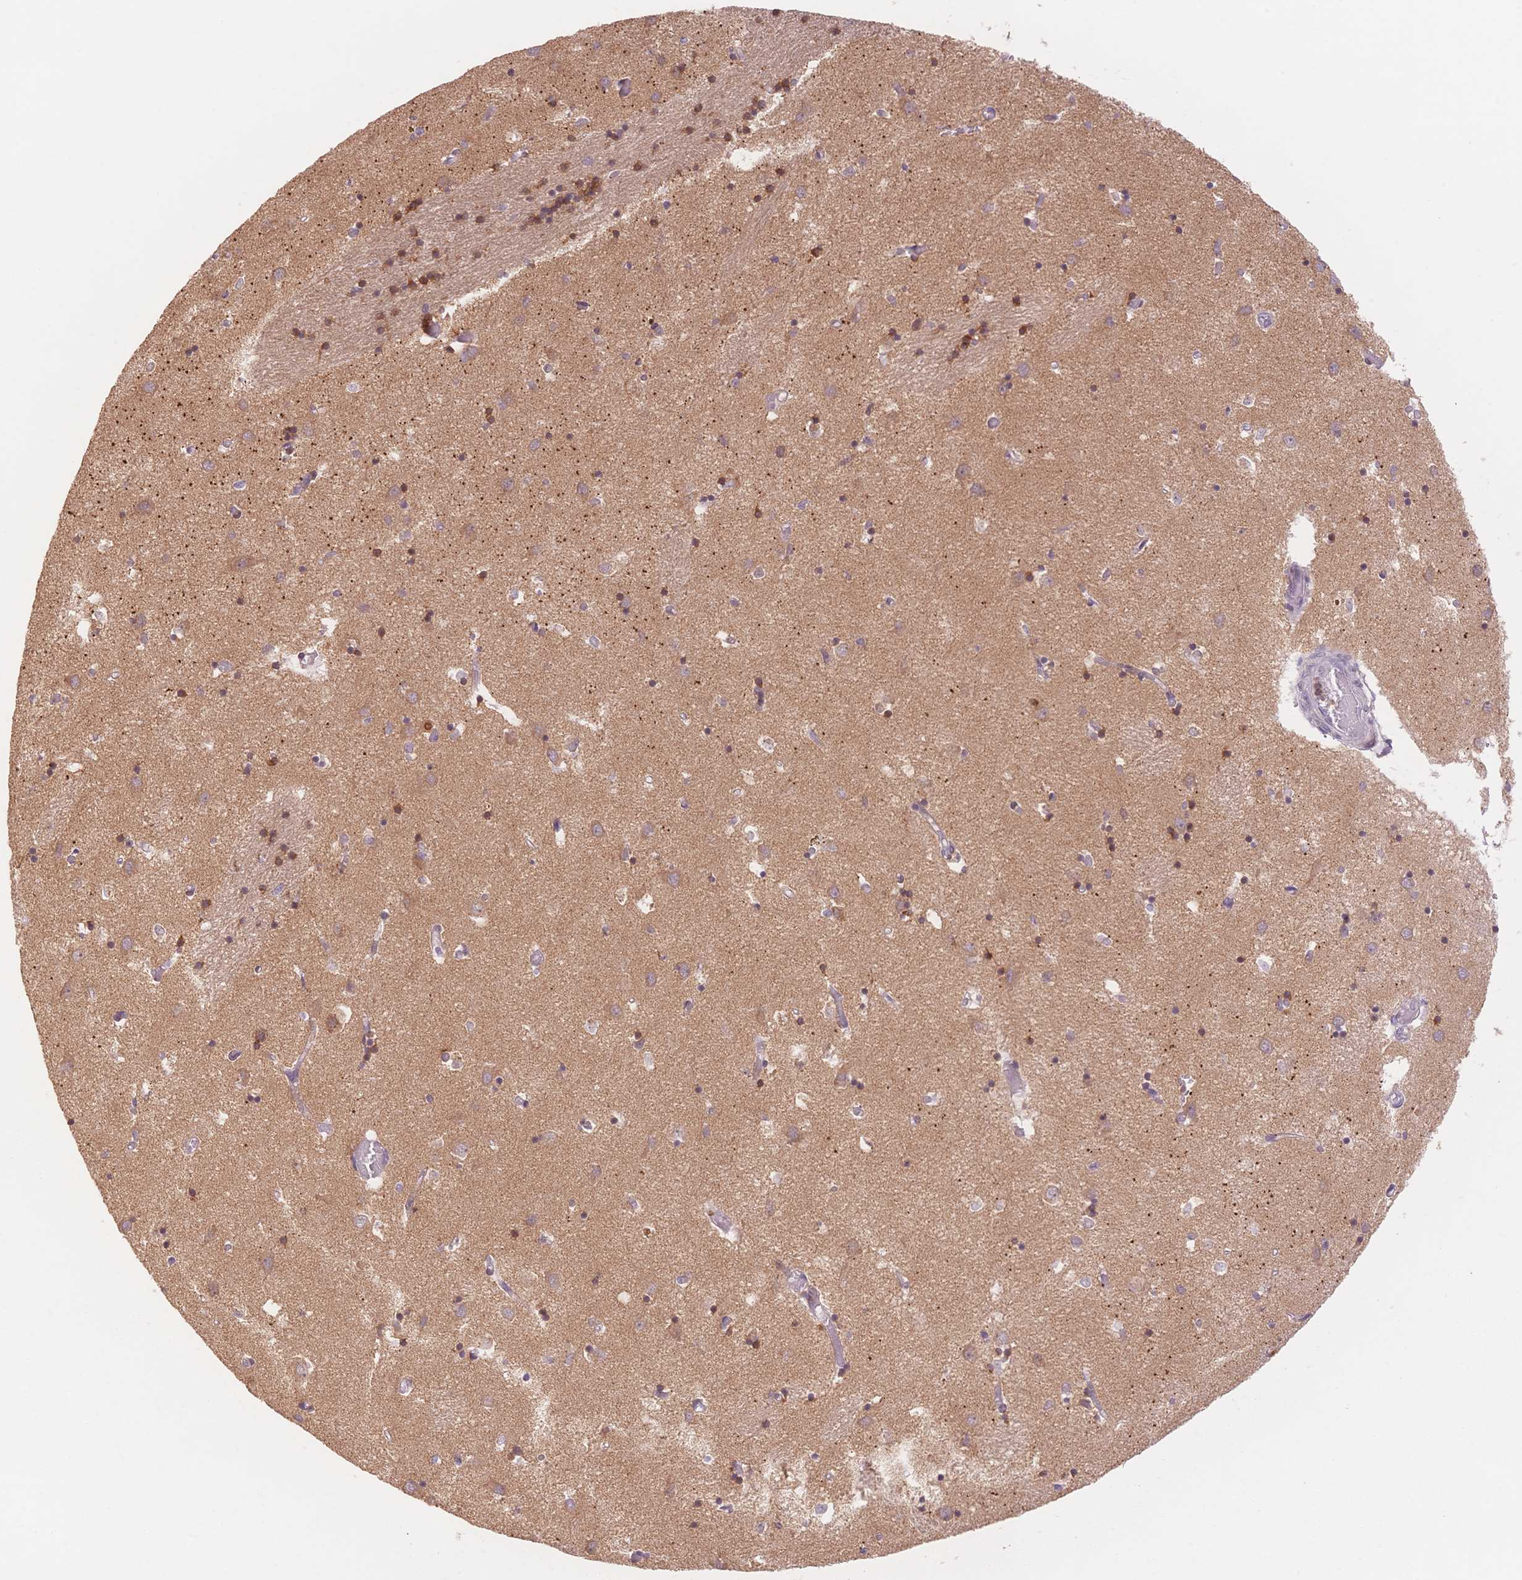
{"staining": {"intensity": "strong", "quantity": "<25%", "location": "cytoplasmic/membranous"}, "tissue": "caudate", "cell_type": "Glial cells", "image_type": "normal", "snomed": [{"axis": "morphology", "description": "Normal tissue, NOS"}, {"axis": "topography", "description": "Lateral ventricle wall"}], "caption": "A histopathology image showing strong cytoplasmic/membranous positivity in about <25% of glial cells in normal caudate, as visualized by brown immunohistochemical staining.", "gene": "STK39", "patient": {"sex": "male", "age": 70}}